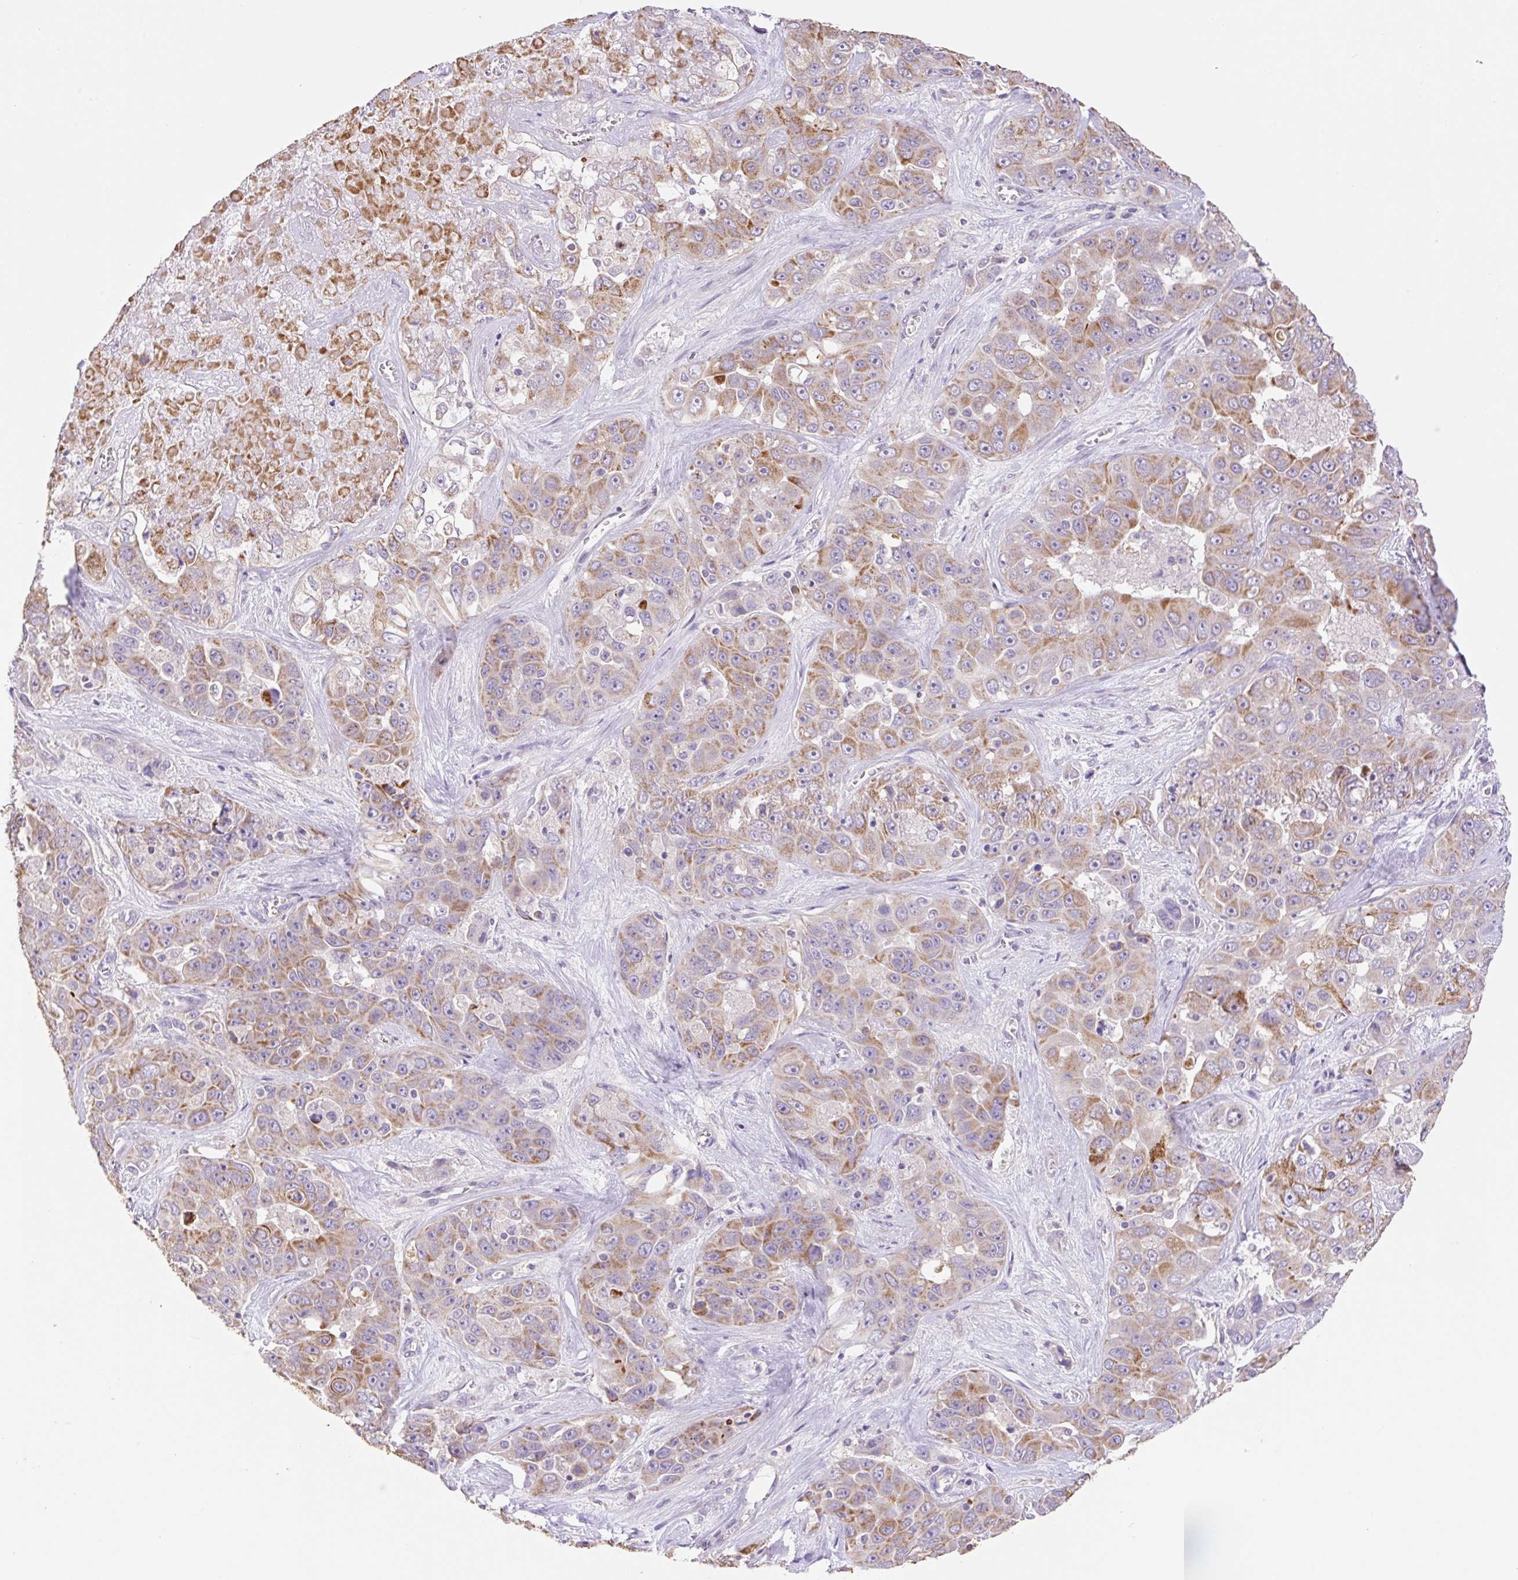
{"staining": {"intensity": "moderate", "quantity": ">75%", "location": "cytoplasmic/membranous"}, "tissue": "liver cancer", "cell_type": "Tumor cells", "image_type": "cancer", "snomed": [{"axis": "morphology", "description": "Cholangiocarcinoma"}, {"axis": "topography", "description": "Liver"}], "caption": "The photomicrograph exhibits immunohistochemical staining of liver cancer (cholangiocarcinoma). There is moderate cytoplasmic/membranous staining is appreciated in about >75% of tumor cells.", "gene": "COPZ2", "patient": {"sex": "female", "age": 52}}